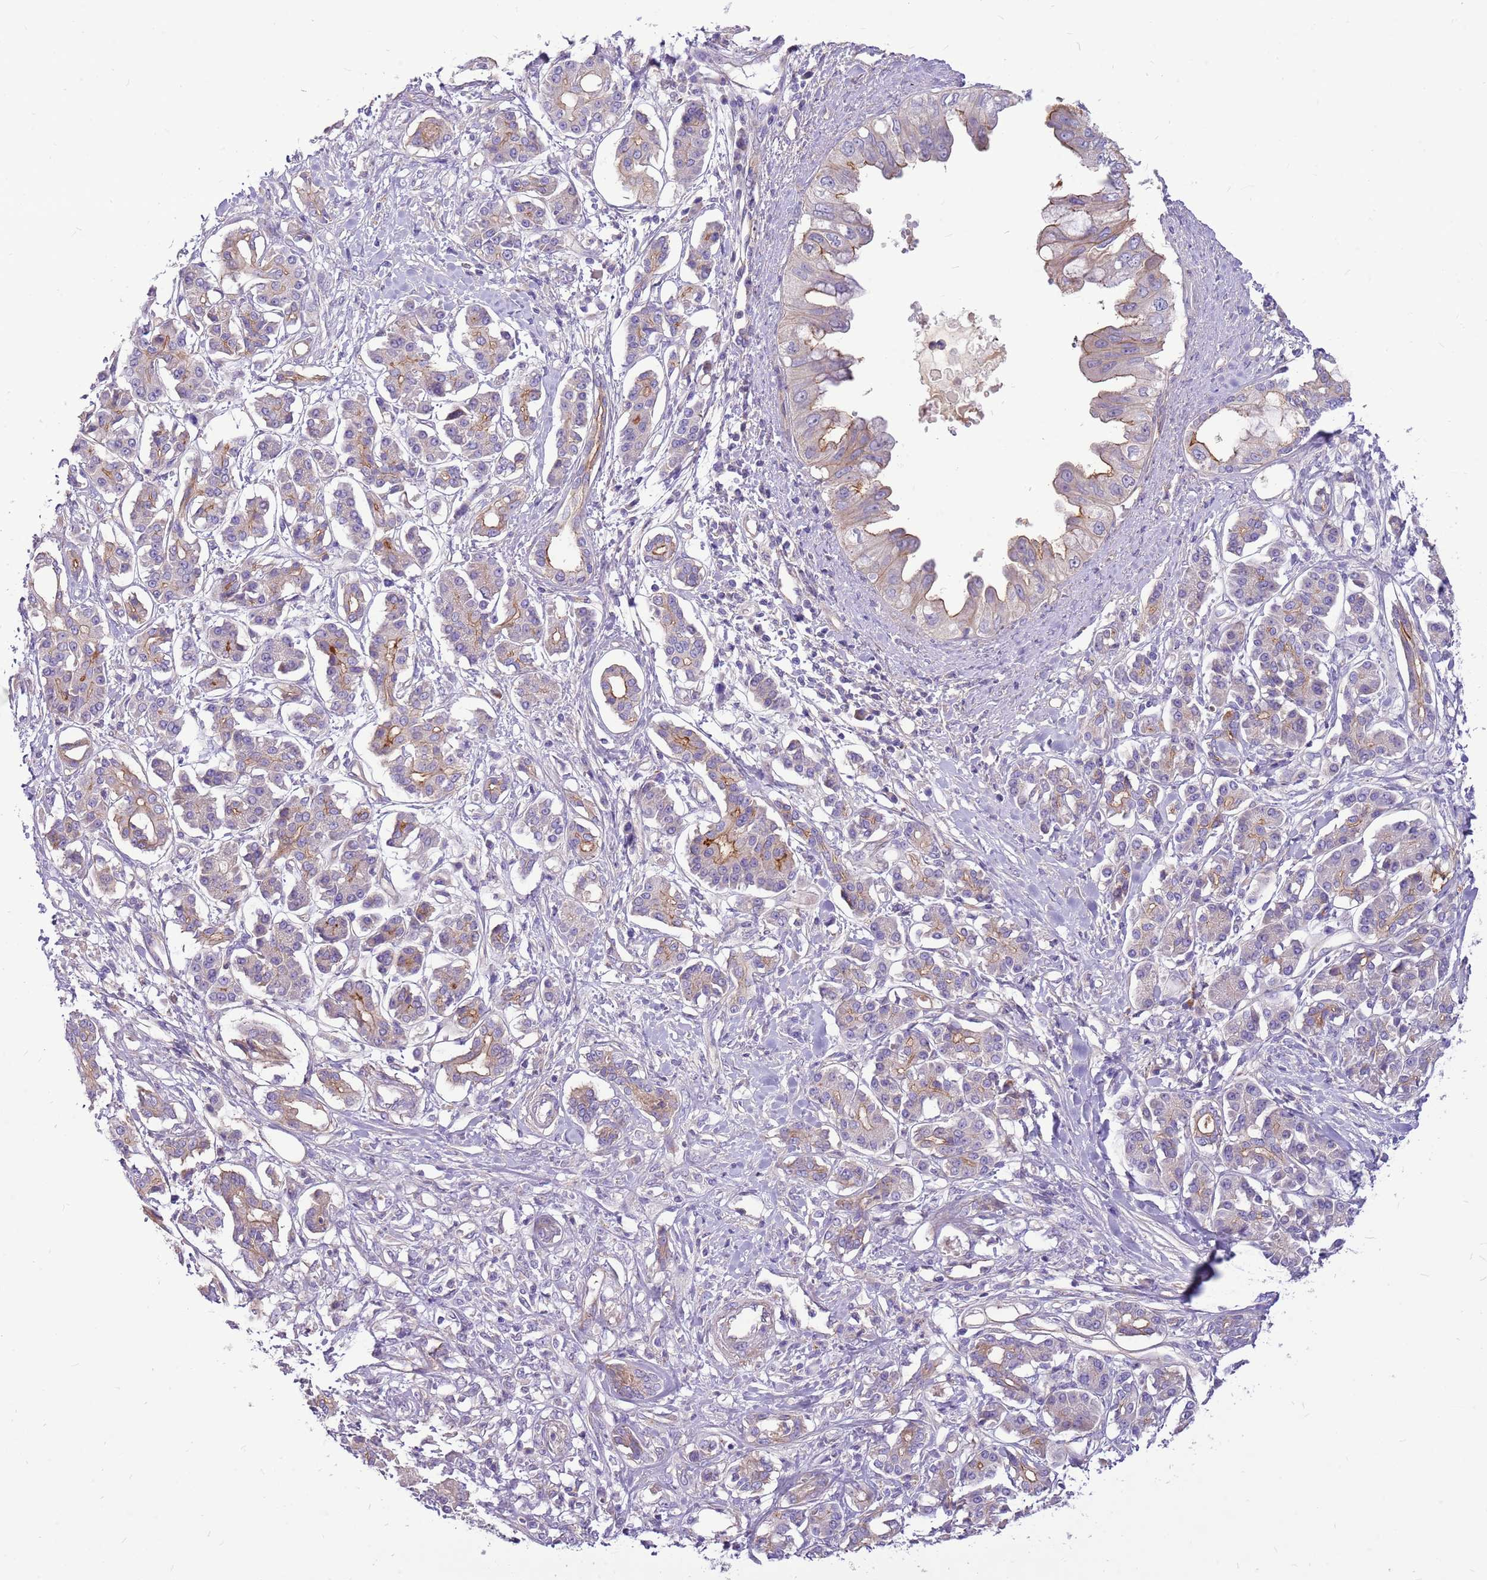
{"staining": {"intensity": "moderate", "quantity": "<25%", "location": "cytoplasmic/membranous"}, "tissue": "pancreatic cancer", "cell_type": "Tumor cells", "image_type": "cancer", "snomed": [{"axis": "morphology", "description": "Adenocarcinoma, NOS"}, {"axis": "topography", "description": "Pancreas"}], "caption": "Adenocarcinoma (pancreatic) stained with a protein marker demonstrates moderate staining in tumor cells.", "gene": "NTN4", "patient": {"sex": "female", "age": 56}}